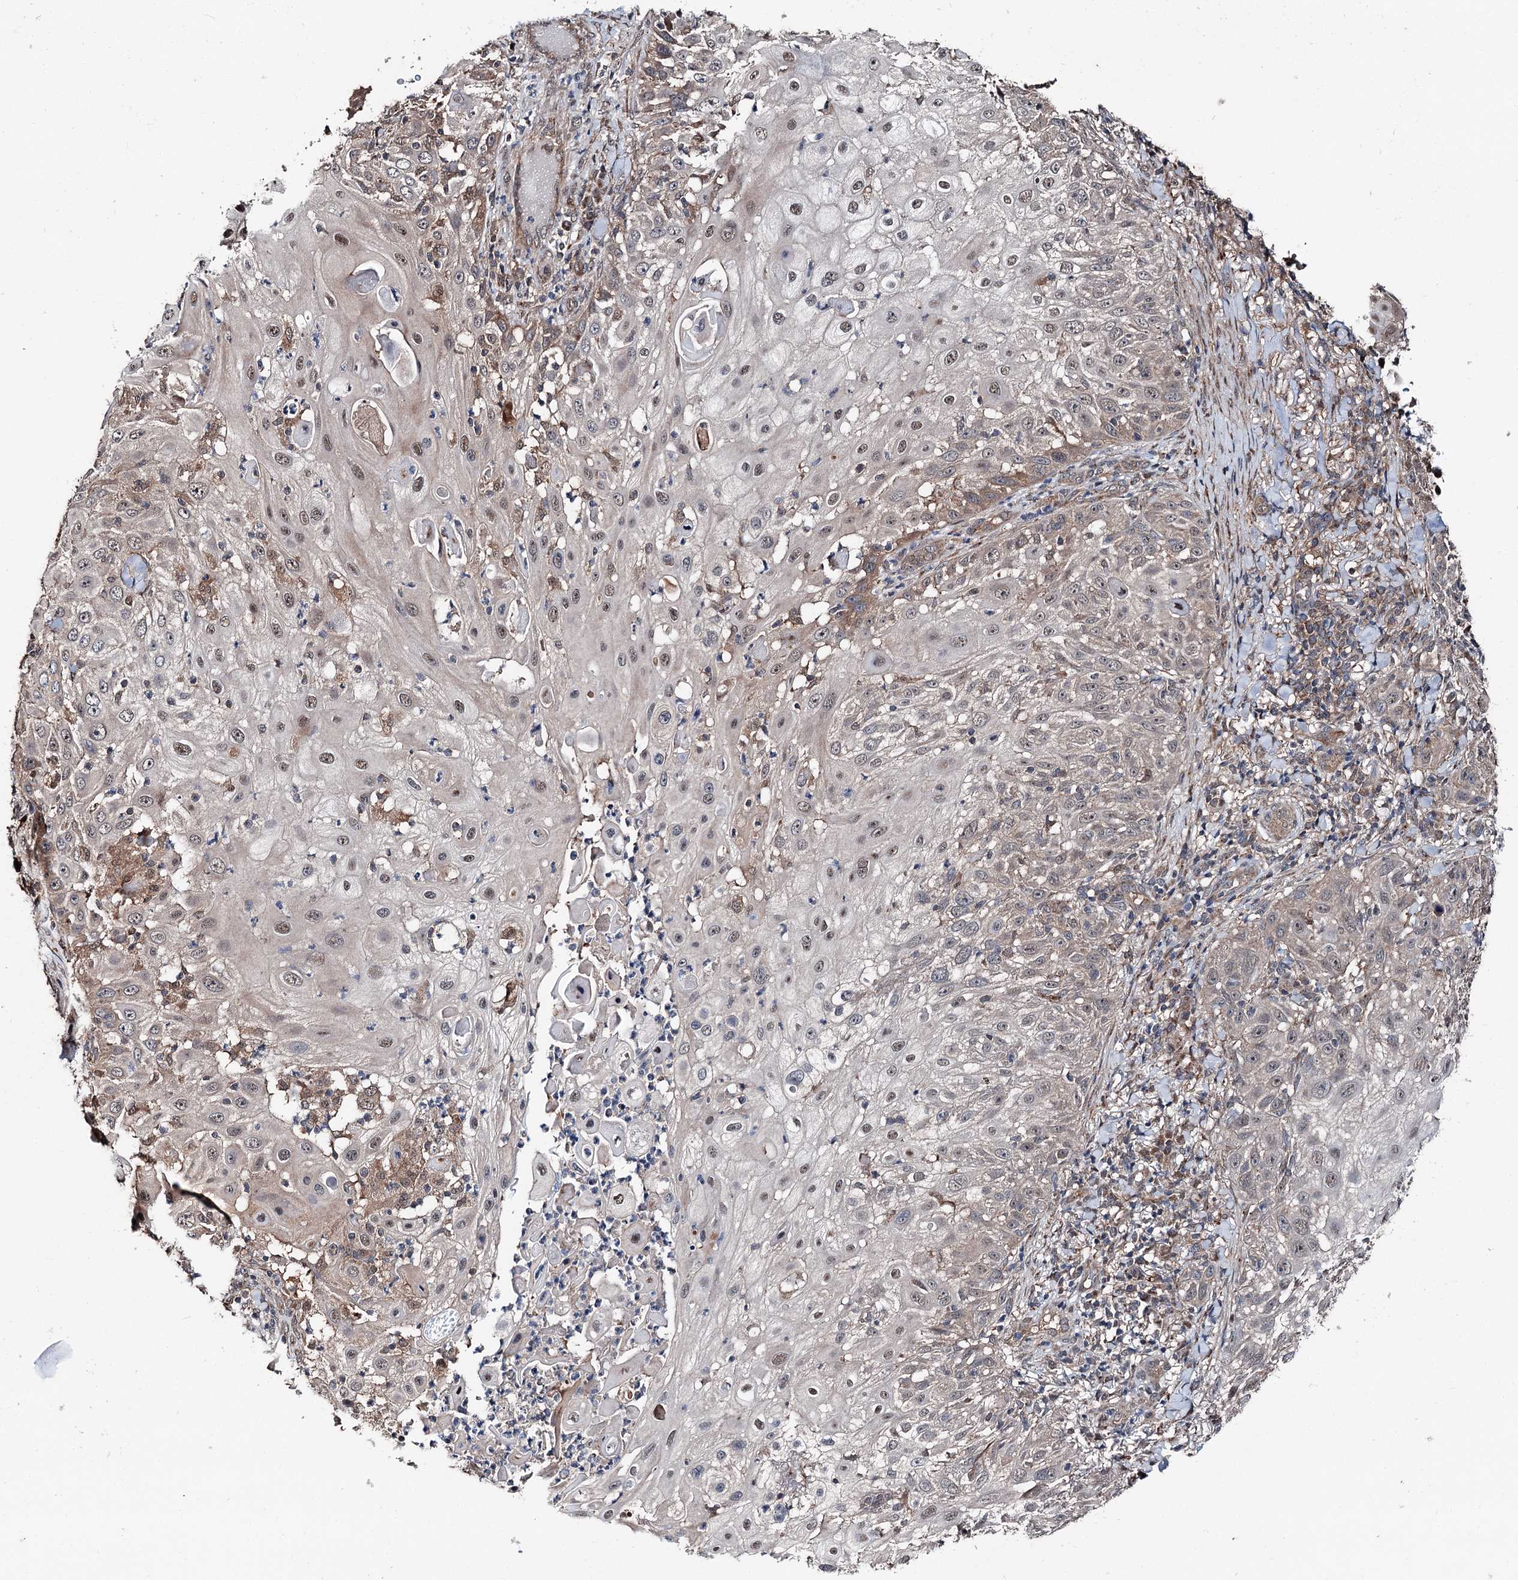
{"staining": {"intensity": "weak", "quantity": "25%-75%", "location": "cytoplasmic/membranous,nuclear"}, "tissue": "skin cancer", "cell_type": "Tumor cells", "image_type": "cancer", "snomed": [{"axis": "morphology", "description": "Squamous cell carcinoma, NOS"}, {"axis": "topography", "description": "Skin"}], "caption": "Squamous cell carcinoma (skin) stained for a protein (brown) shows weak cytoplasmic/membranous and nuclear positive positivity in approximately 25%-75% of tumor cells.", "gene": "PSMD13", "patient": {"sex": "female", "age": 44}}